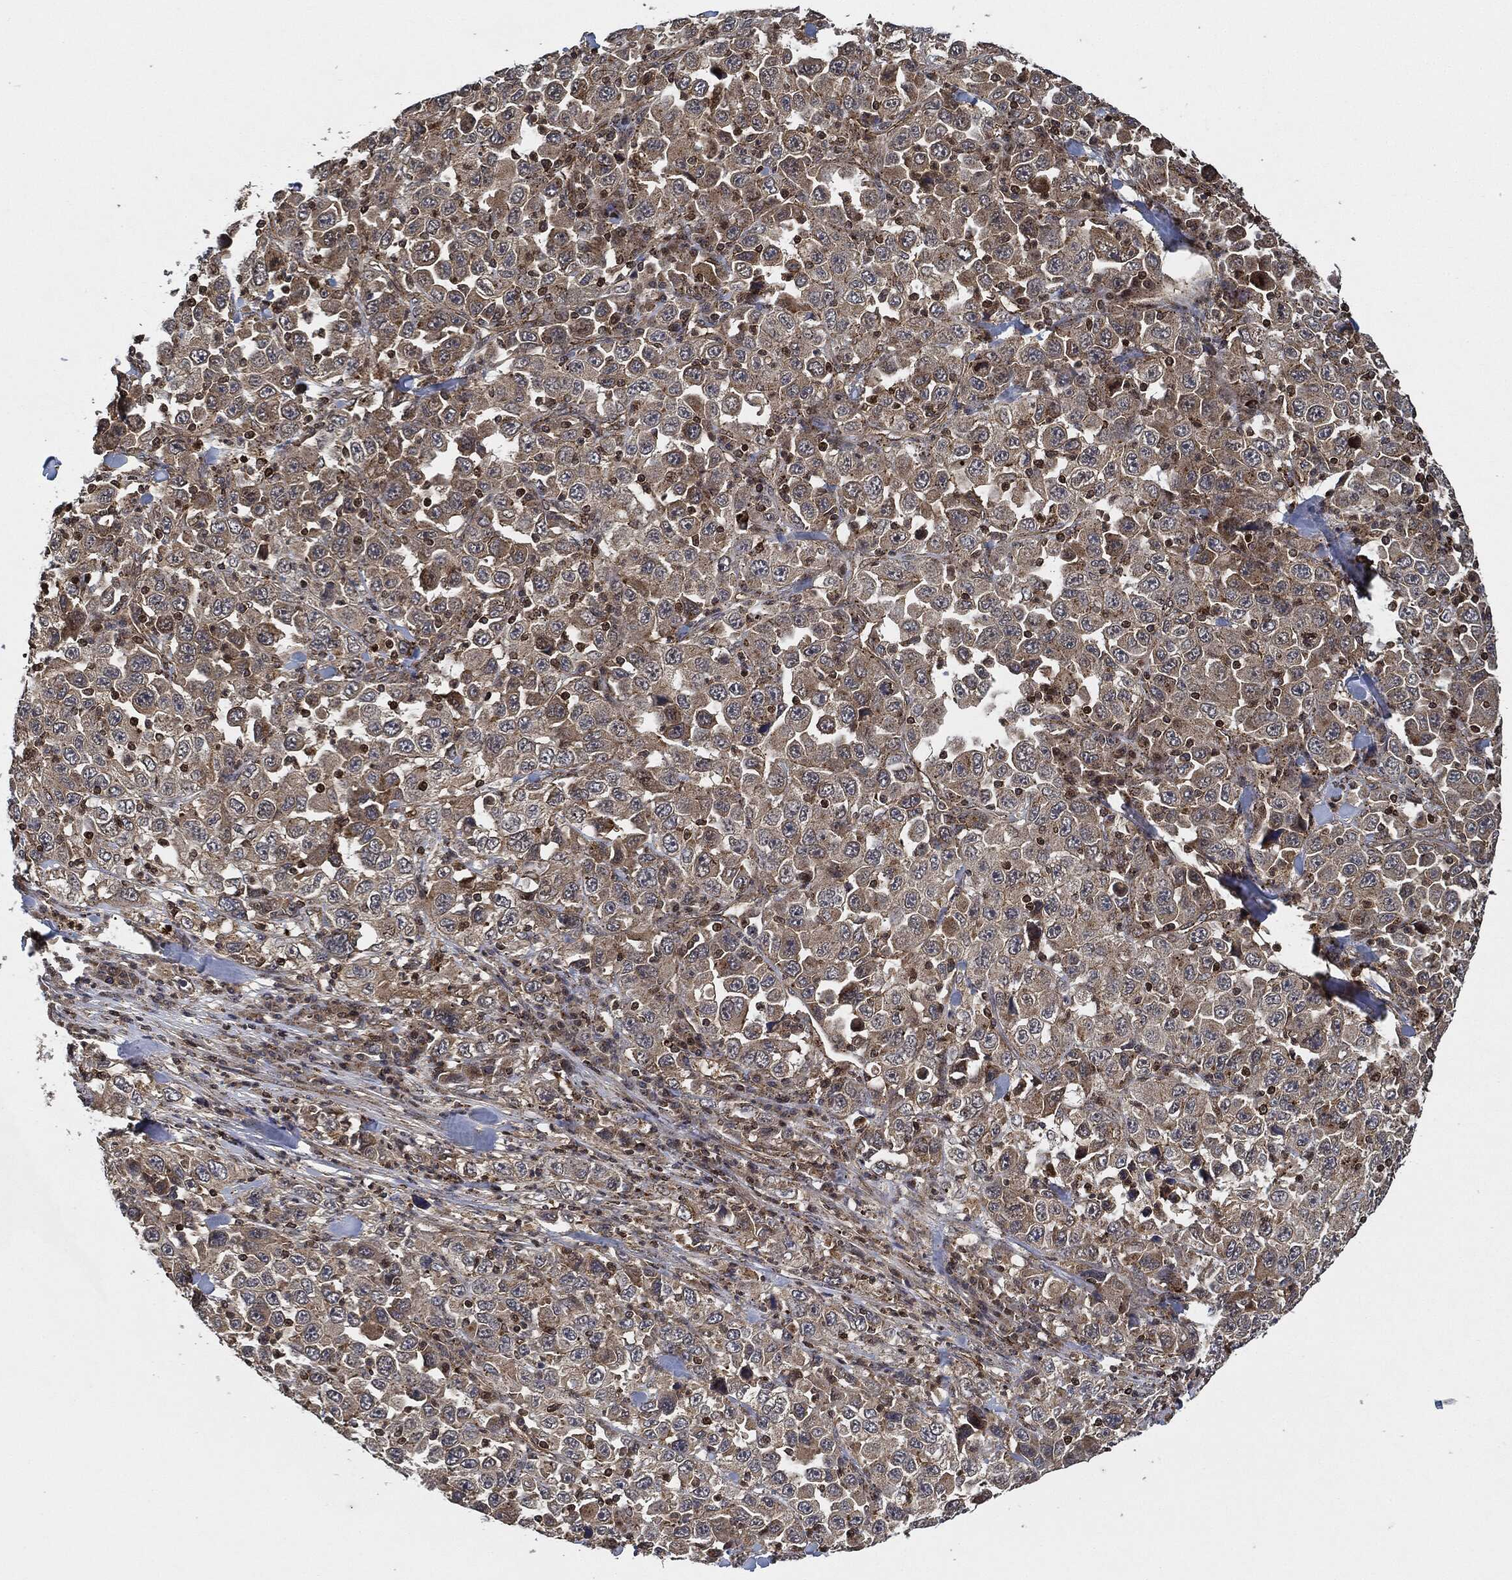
{"staining": {"intensity": "moderate", "quantity": "<25%", "location": "cytoplasmic/membranous"}, "tissue": "stomach cancer", "cell_type": "Tumor cells", "image_type": "cancer", "snomed": [{"axis": "morphology", "description": "Normal tissue, NOS"}, {"axis": "morphology", "description": "Adenocarcinoma, NOS"}, {"axis": "topography", "description": "Stomach, upper"}, {"axis": "topography", "description": "Stomach"}], "caption": "Human stomach cancer stained with a protein marker exhibits moderate staining in tumor cells.", "gene": "MAP3K3", "patient": {"sex": "male", "age": 59}}